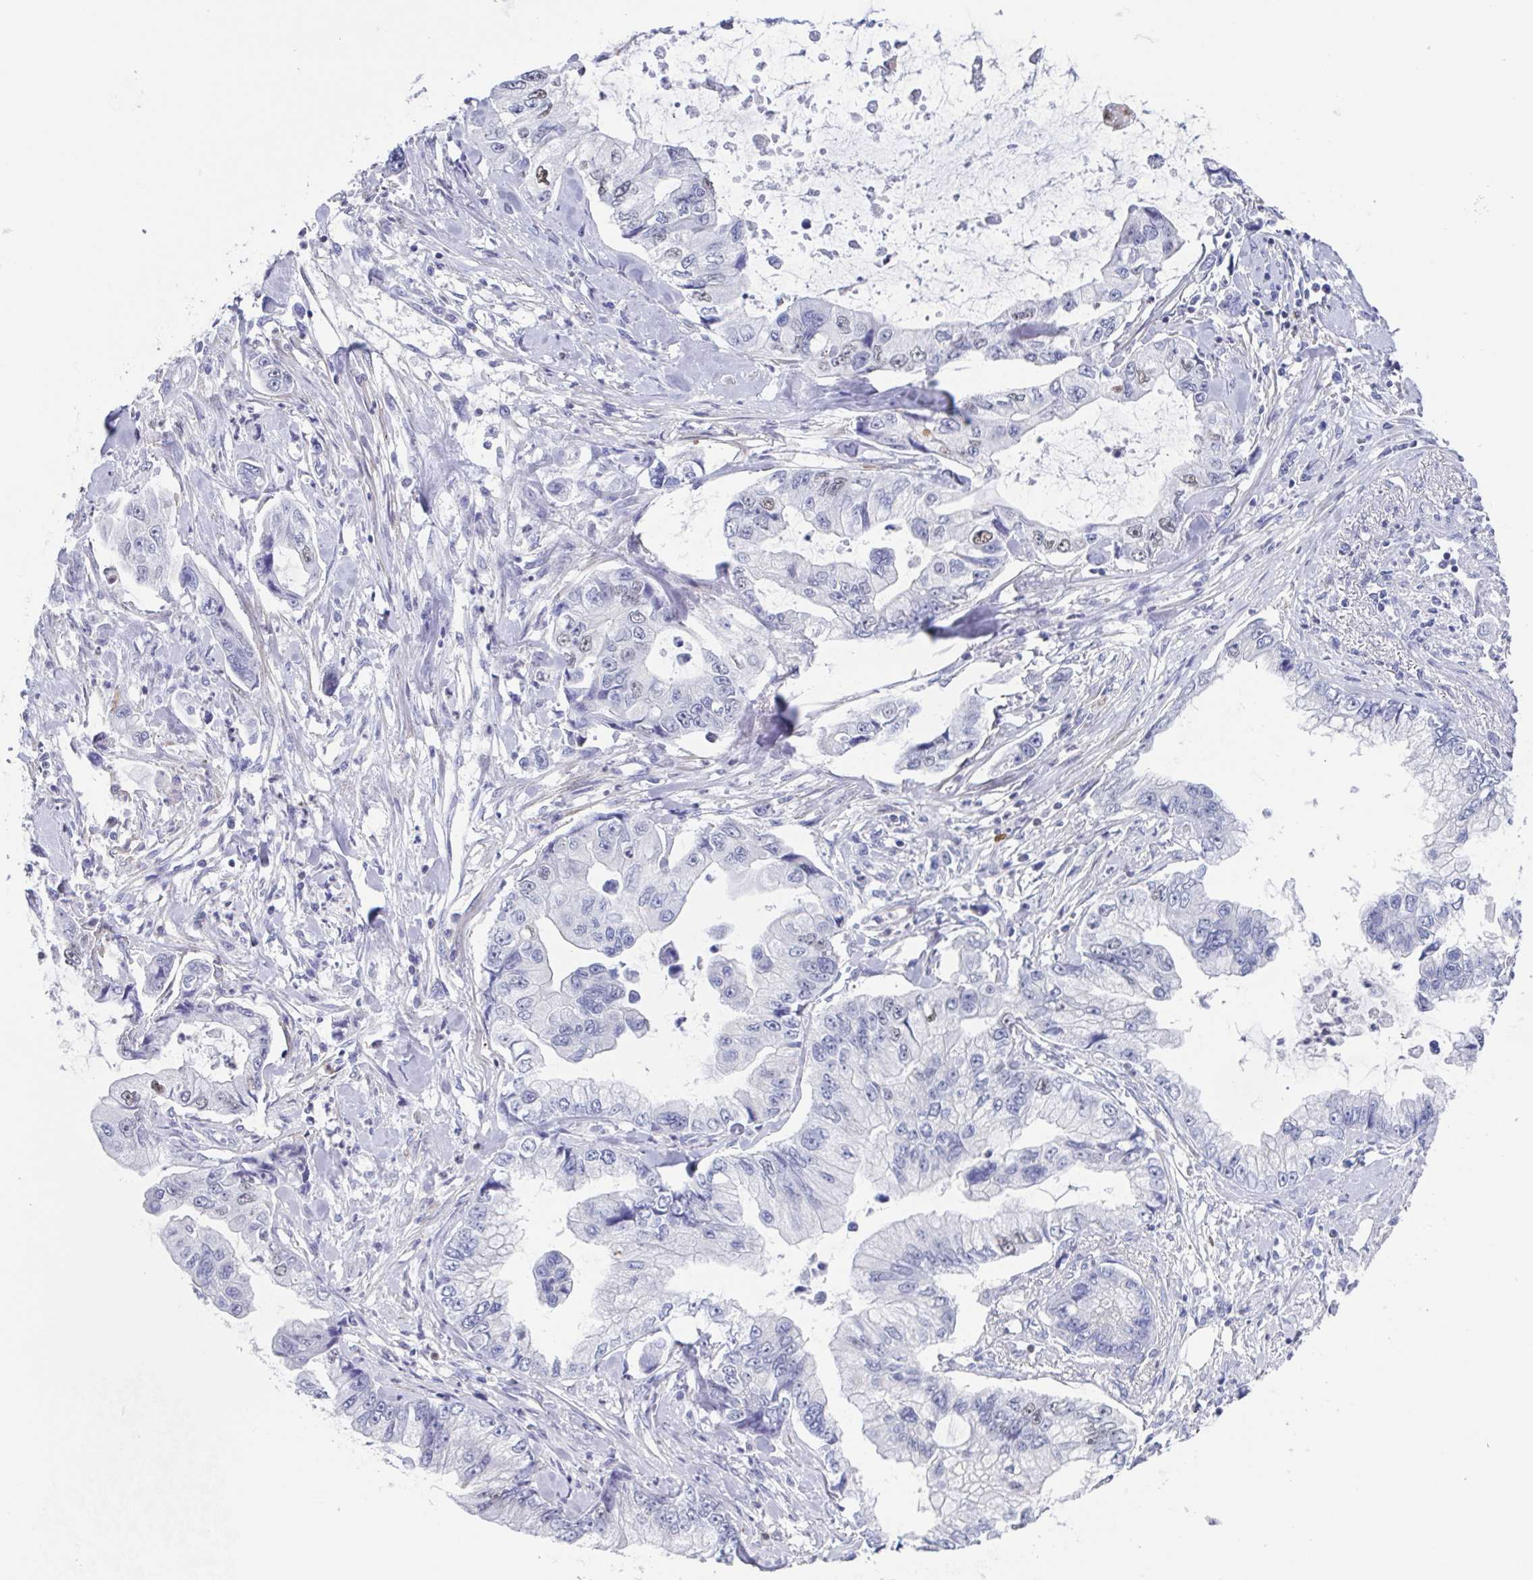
{"staining": {"intensity": "negative", "quantity": "none", "location": "none"}, "tissue": "stomach cancer", "cell_type": "Tumor cells", "image_type": "cancer", "snomed": [{"axis": "morphology", "description": "Adenocarcinoma, NOS"}, {"axis": "topography", "description": "Pancreas"}, {"axis": "topography", "description": "Stomach, upper"}, {"axis": "topography", "description": "Stomach"}], "caption": "Immunohistochemistry micrograph of stomach adenocarcinoma stained for a protein (brown), which shows no staining in tumor cells.", "gene": "PBOV1", "patient": {"sex": "male", "age": 77}}